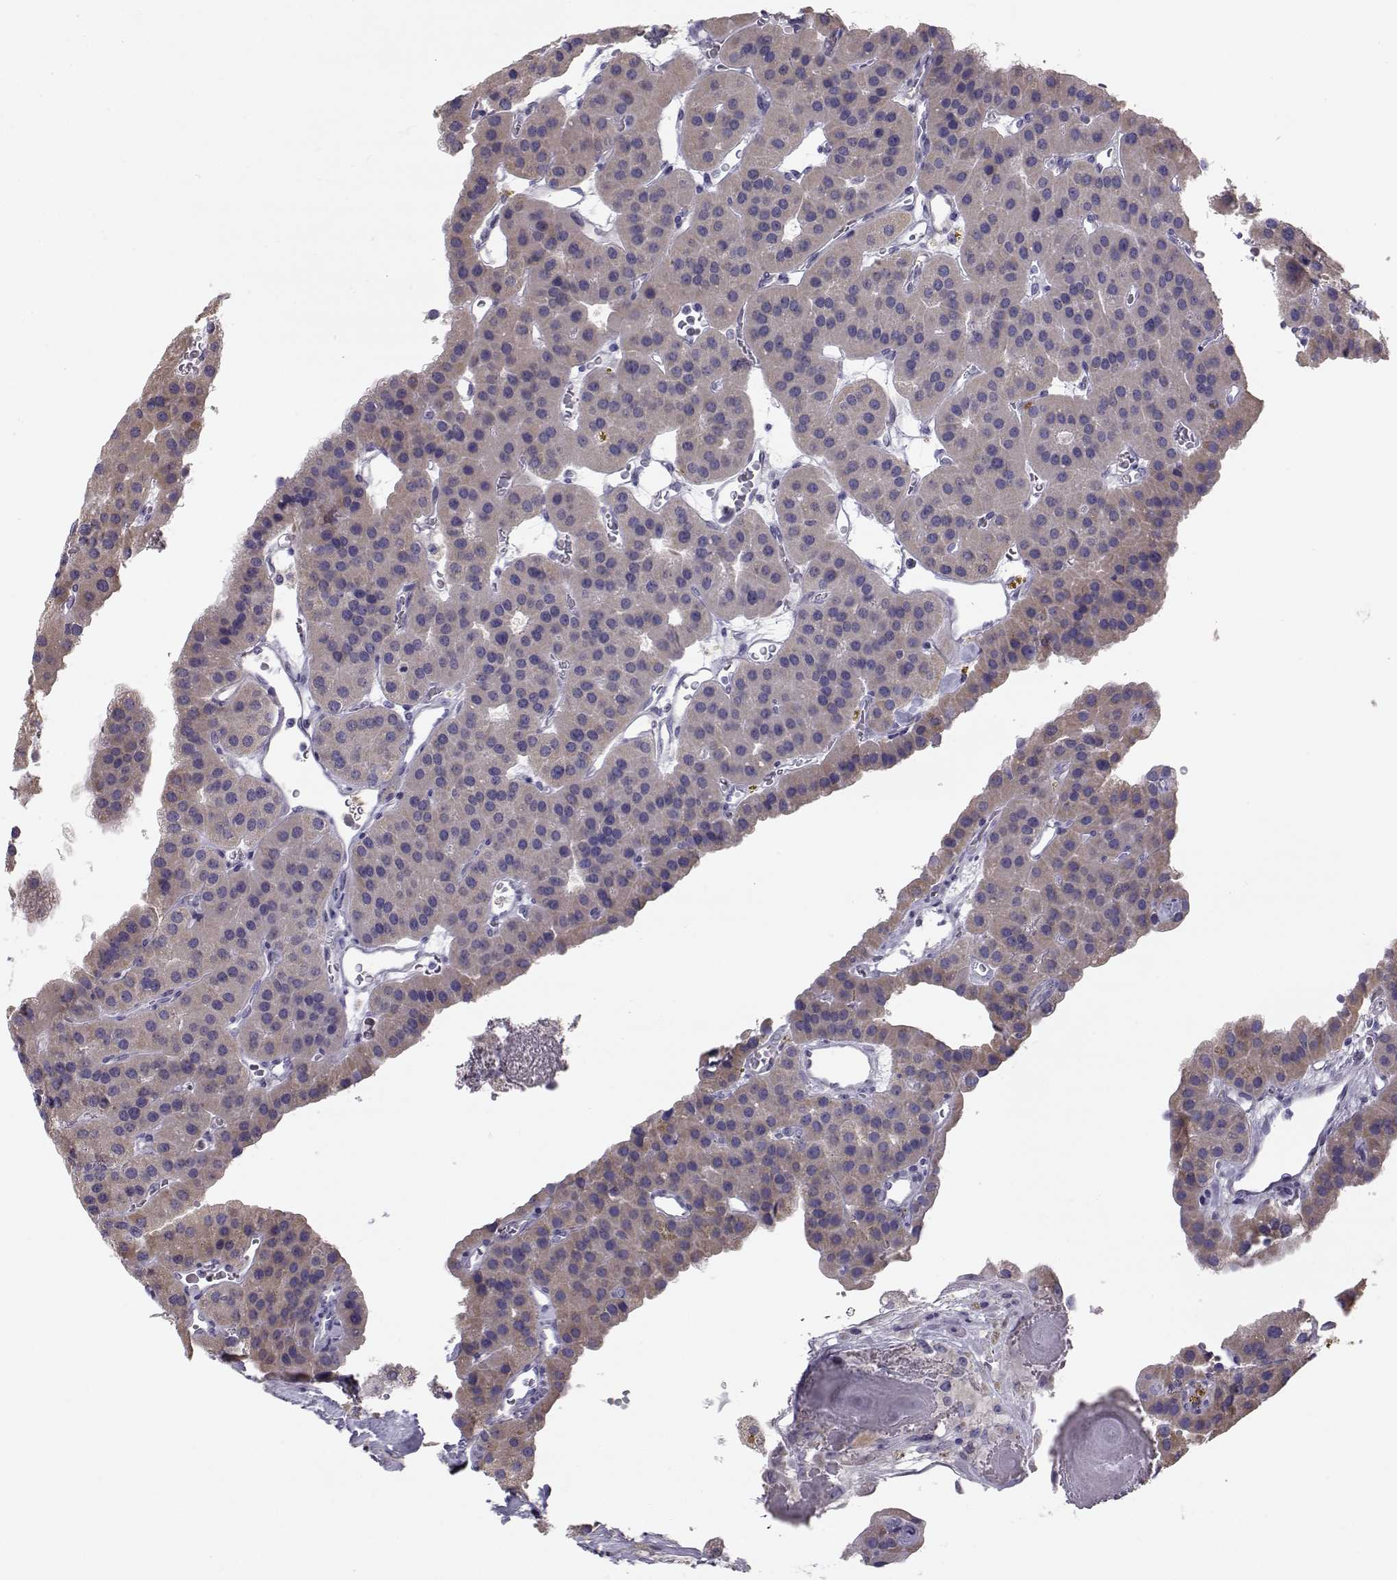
{"staining": {"intensity": "weak", "quantity": "<25%", "location": "cytoplasmic/membranous"}, "tissue": "parathyroid gland", "cell_type": "Glandular cells", "image_type": "normal", "snomed": [{"axis": "morphology", "description": "Normal tissue, NOS"}, {"axis": "morphology", "description": "Adenoma, NOS"}, {"axis": "topography", "description": "Parathyroid gland"}], "caption": "Histopathology image shows no protein positivity in glandular cells of benign parathyroid gland. (Stains: DAB IHC with hematoxylin counter stain, Microscopy: brightfield microscopy at high magnification).", "gene": "KCNMB4", "patient": {"sex": "female", "age": 86}}